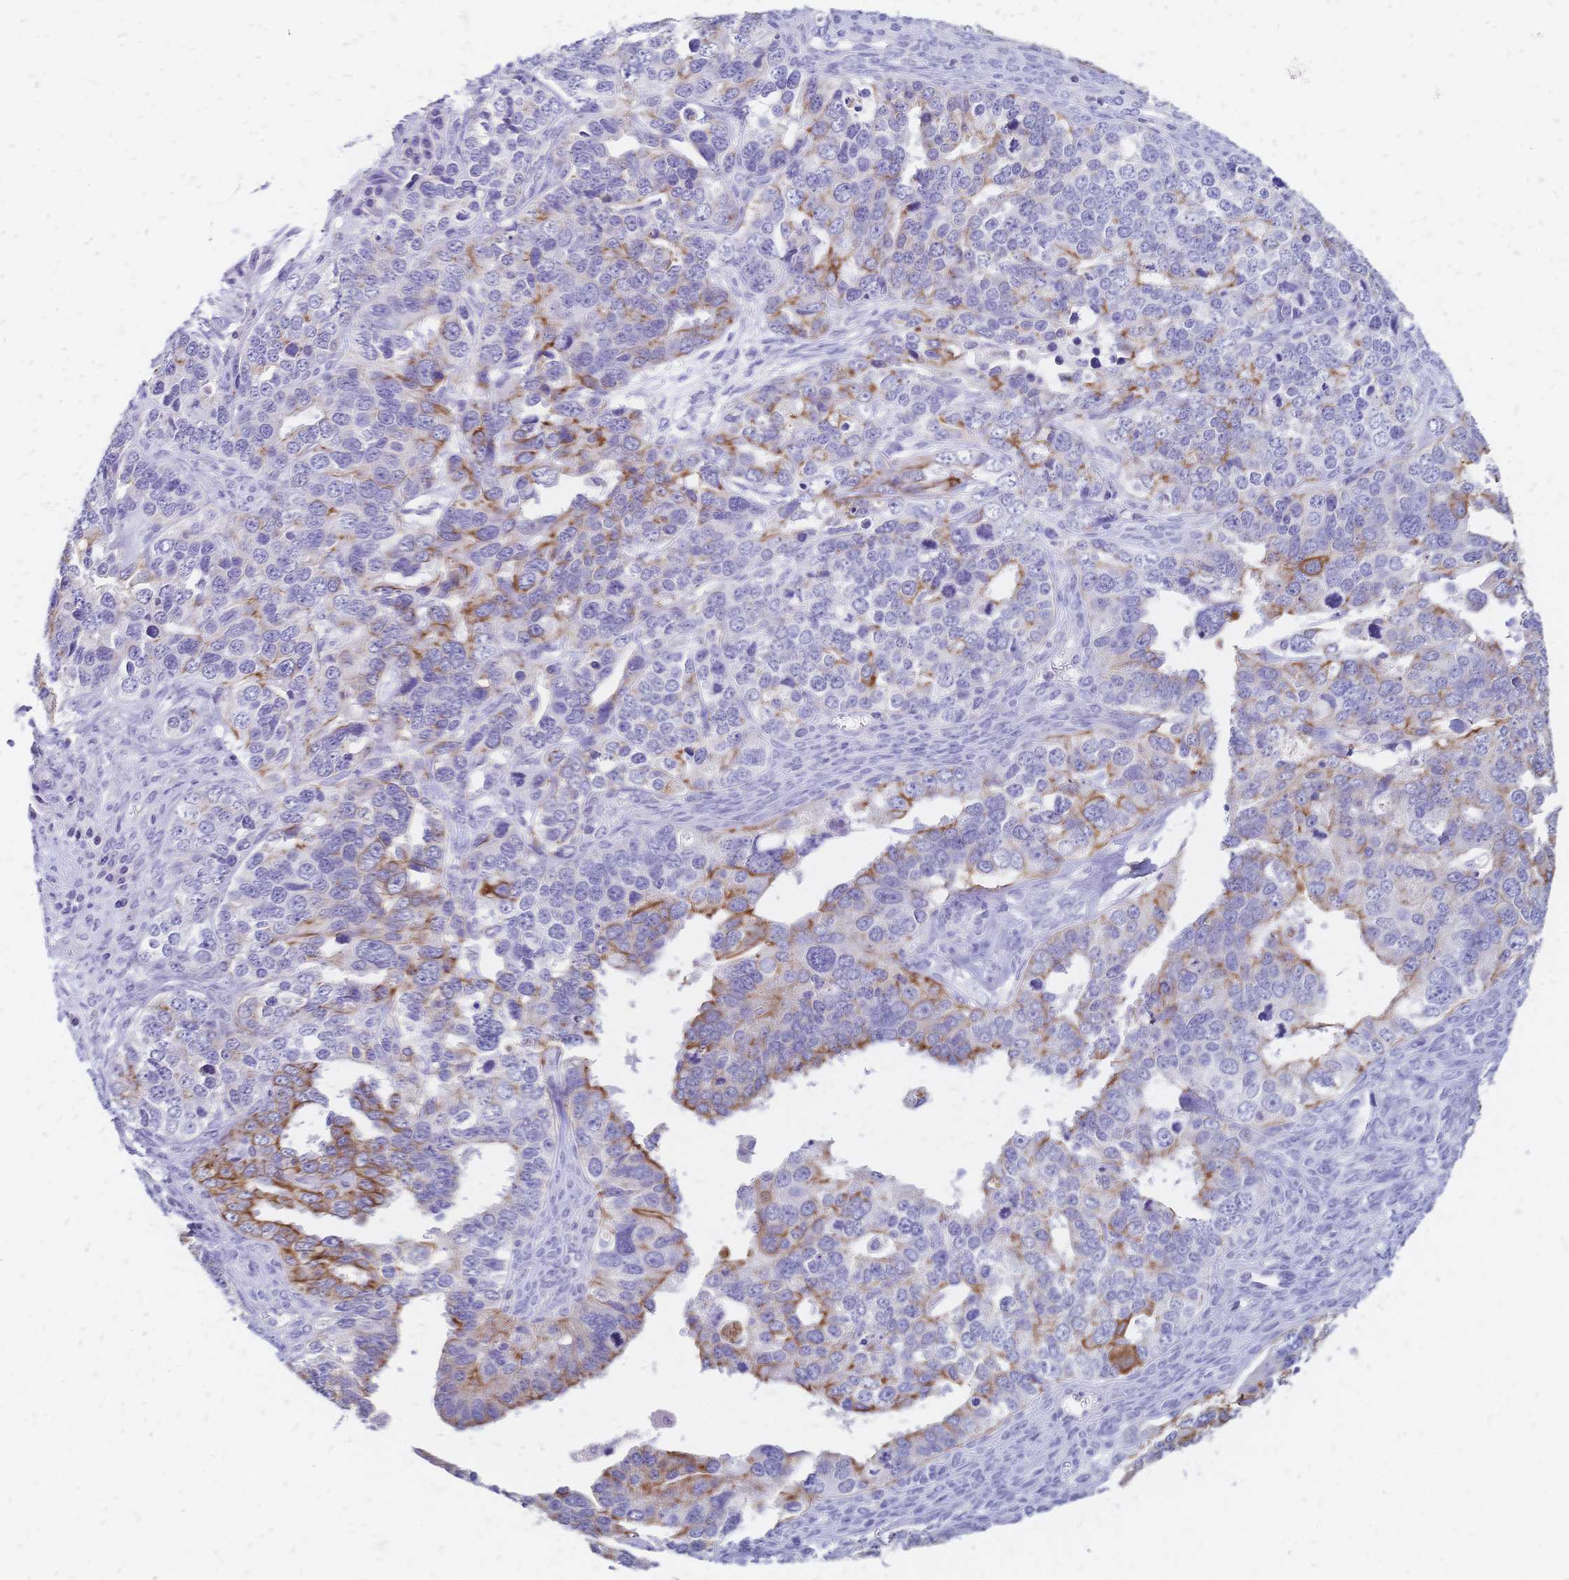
{"staining": {"intensity": "moderate", "quantity": "<25%", "location": "cytoplasmic/membranous"}, "tissue": "ovarian cancer", "cell_type": "Tumor cells", "image_type": "cancer", "snomed": [{"axis": "morphology", "description": "Cystadenocarcinoma, serous, NOS"}, {"axis": "topography", "description": "Ovary"}], "caption": "Immunohistochemistry image of neoplastic tissue: ovarian cancer (serous cystadenocarcinoma) stained using immunohistochemistry (IHC) displays low levels of moderate protein expression localized specifically in the cytoplasmic/membranous of tumor cells, appearing as a cytoplasmic/membranous brown color.", "gene": "DTNB", "patient": {"sex": "female", "age": 76}}